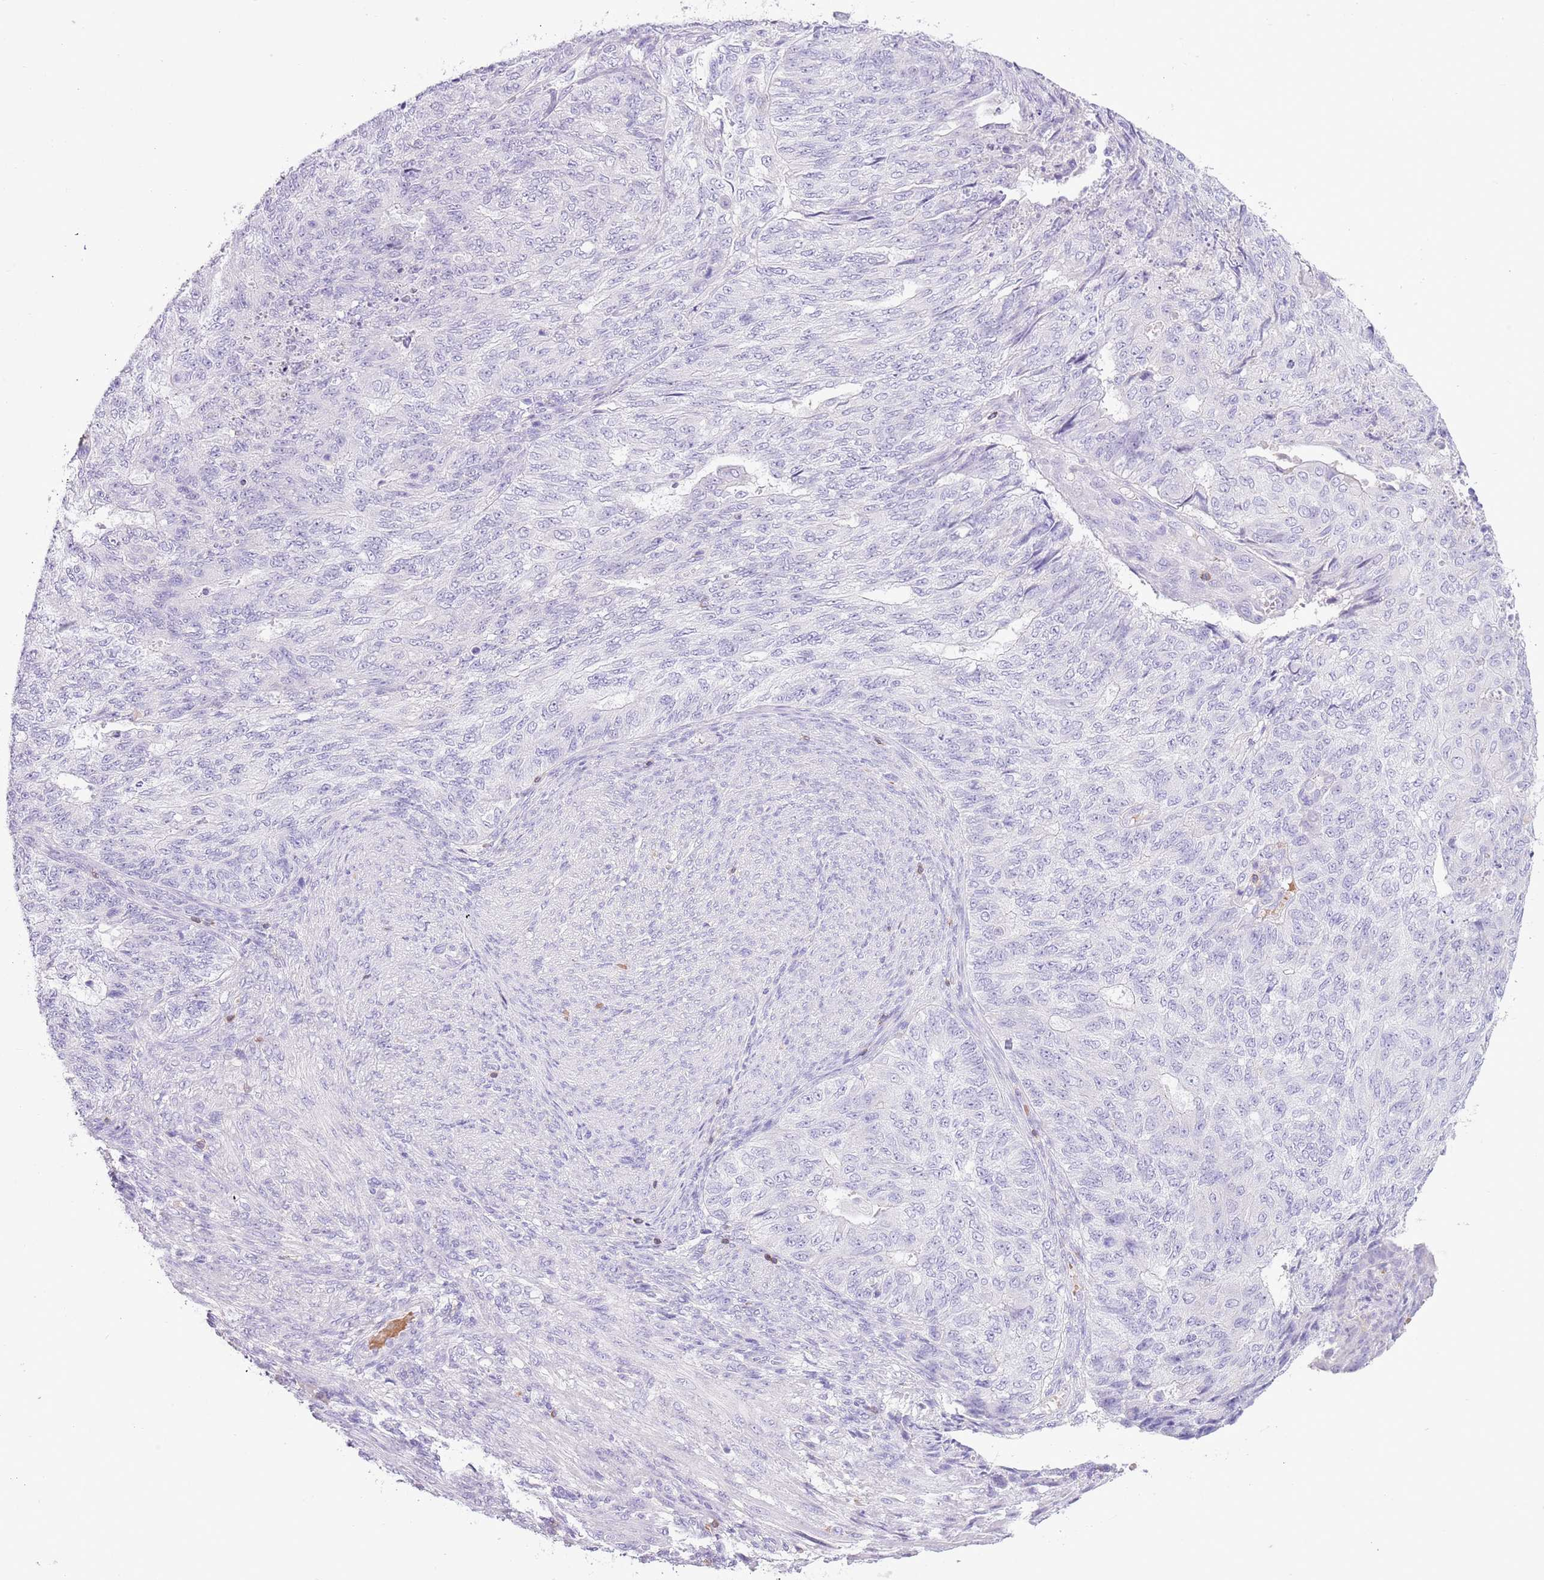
{"staining": {"intensity": "negative", "quantity": "none", "location": "none"}, "tissue": "endometrial cancer", "cell_type": "Tumor cells", "image_type": "cancer", "snomed": [{"axis": "morphology", "description": "Adenocarcinoma, NOS"}, {"axis": "topography", "description": "Endometrium"}], "caption": "An image of human endometrial adenocarcinoma is negative for staining in tumor cells. (Brightfield microscopy of DAB (3,3'-diaminobenzidine) immunohistochemistry at high magnification).", "gene": "OR4Q3", "patient": {"sex": "female", "age": 32}}